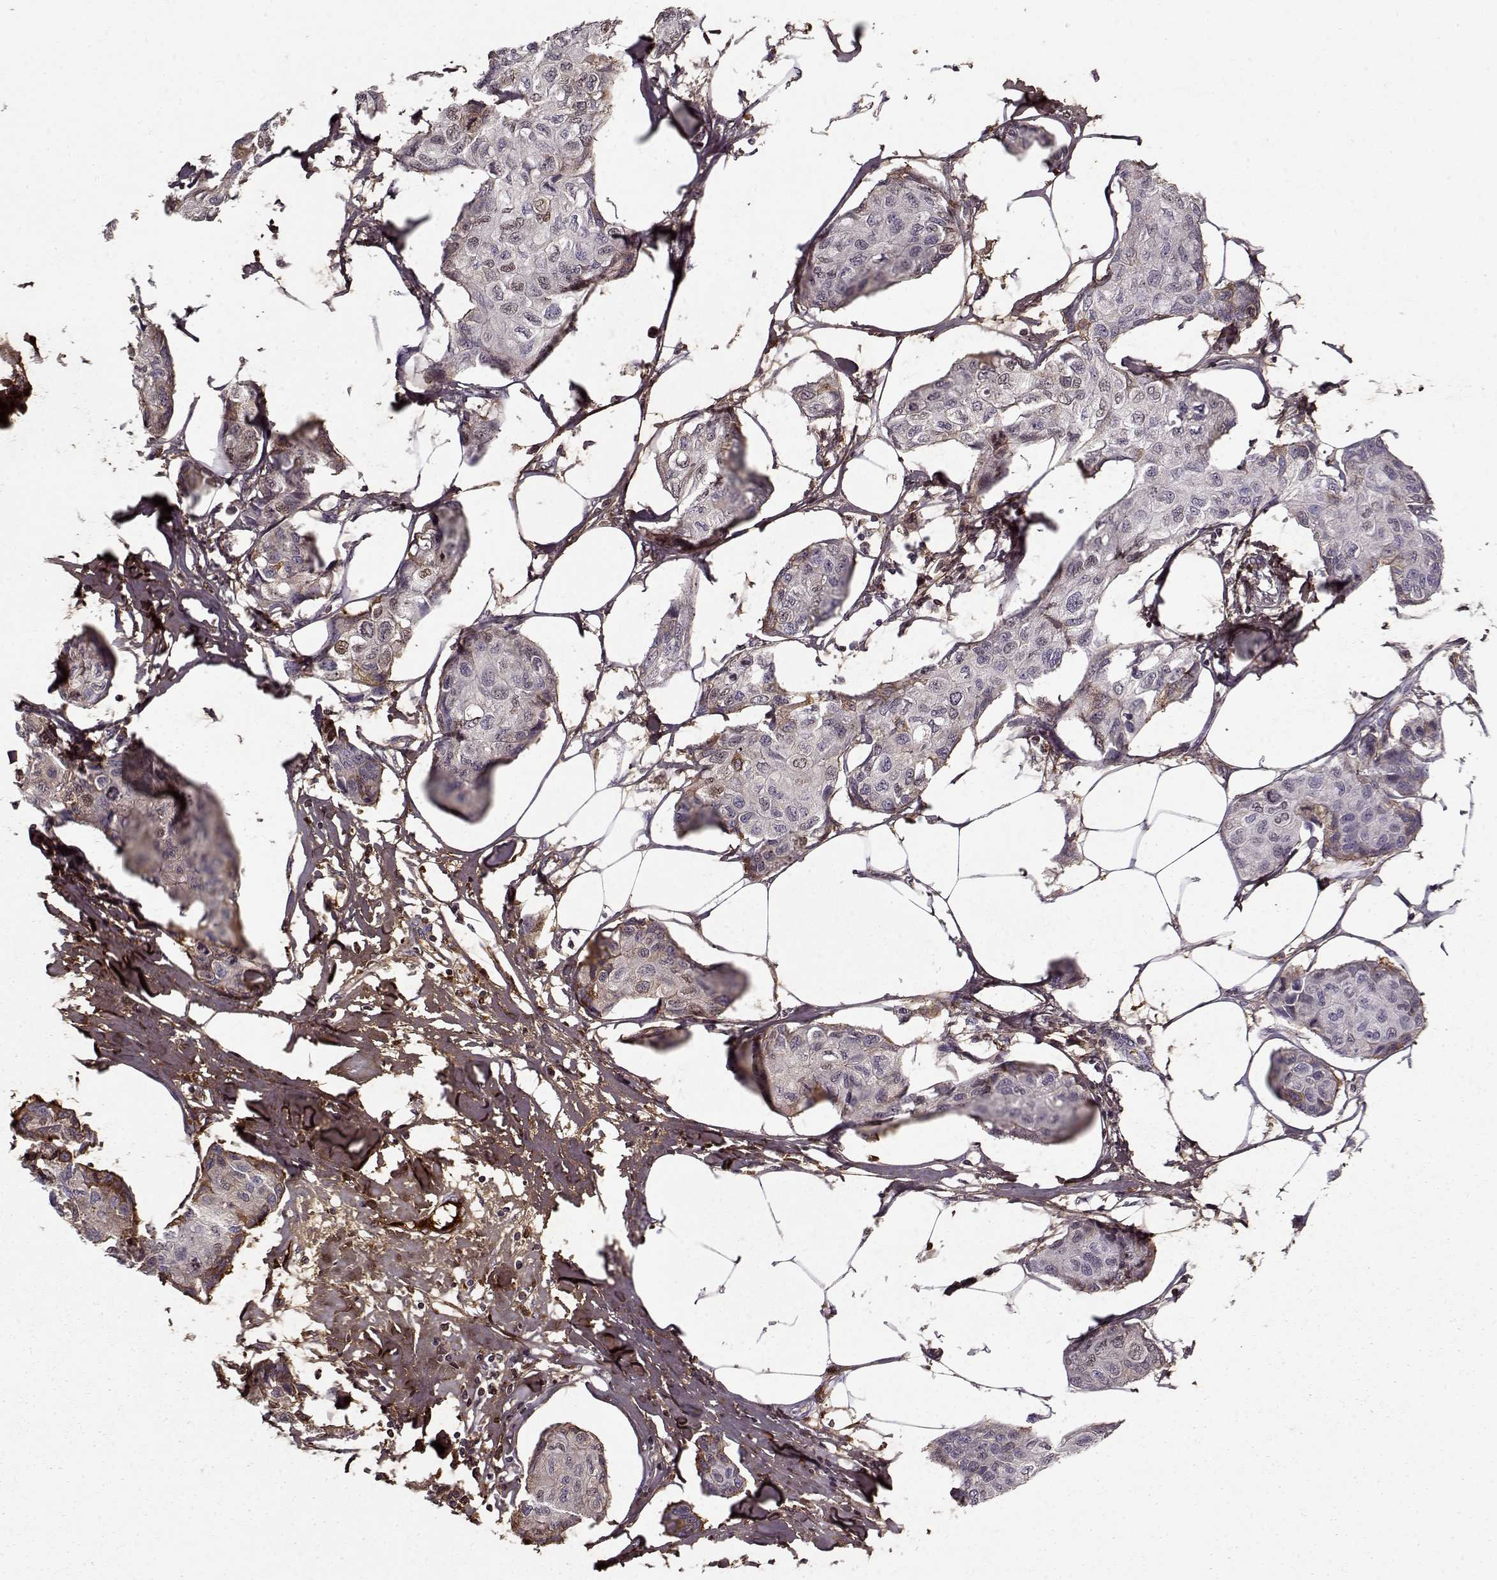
{"staining": {"intensity": "negative", "quantity": "none", "location": "none"}, "tissue": "breast cancer", "cell_type": "Tumor cells", "image_type": "cancer", "snomed": [{"axis": "morphology", "description": "Duct carcinoma"}, {"axis": "topography", "description": "Breast"}], "caption": "Immunohistochemistry (IHC) of human intraductal carcinoma (breast) shows no positivity in tumor cells.", "gene": "LUM", "patient": {"sex": "female", "age": 80}}